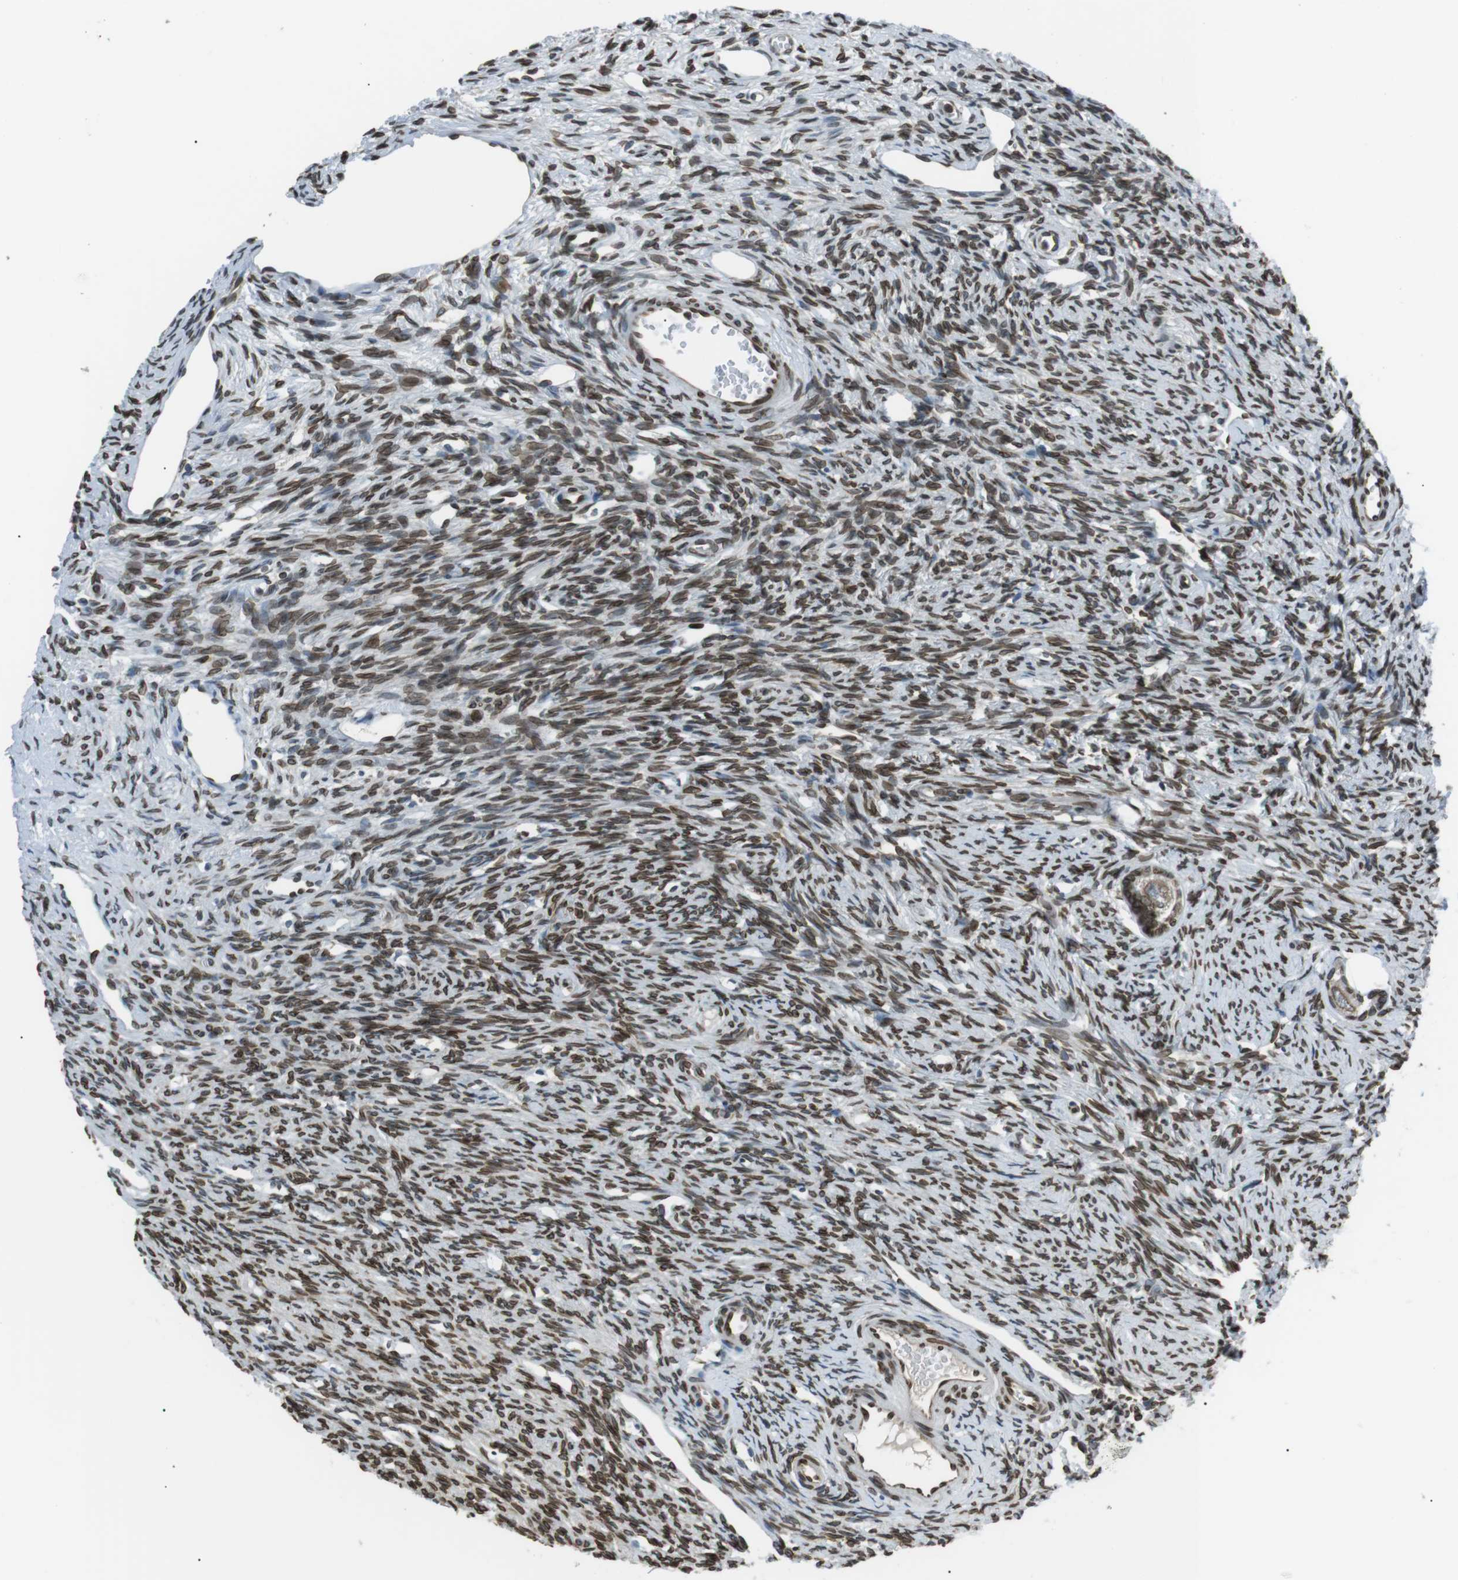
{"staining": {"intensity": "moderate", "quantity": ">75%", "location": "cytoplasmic/membranous,nuclear"}, "tissue": "ovary", "cell_type": "Follicle cells", "image_type": "normal", "snomed": [{"axis": "morphology", "description": "Normal tissue, NOS"}, {"axis": "topography", "description": "Ovary"}], "caption": "A micrograph of ovary stained for a protein reveals moderate cytoplasmic/membranous,nuclear brown staining in follicle cells. (Brightfield microscopy of DAB IHC at high magnification).", "gene": "TMX4", "patient": {"sex": "female", "age": 33}}